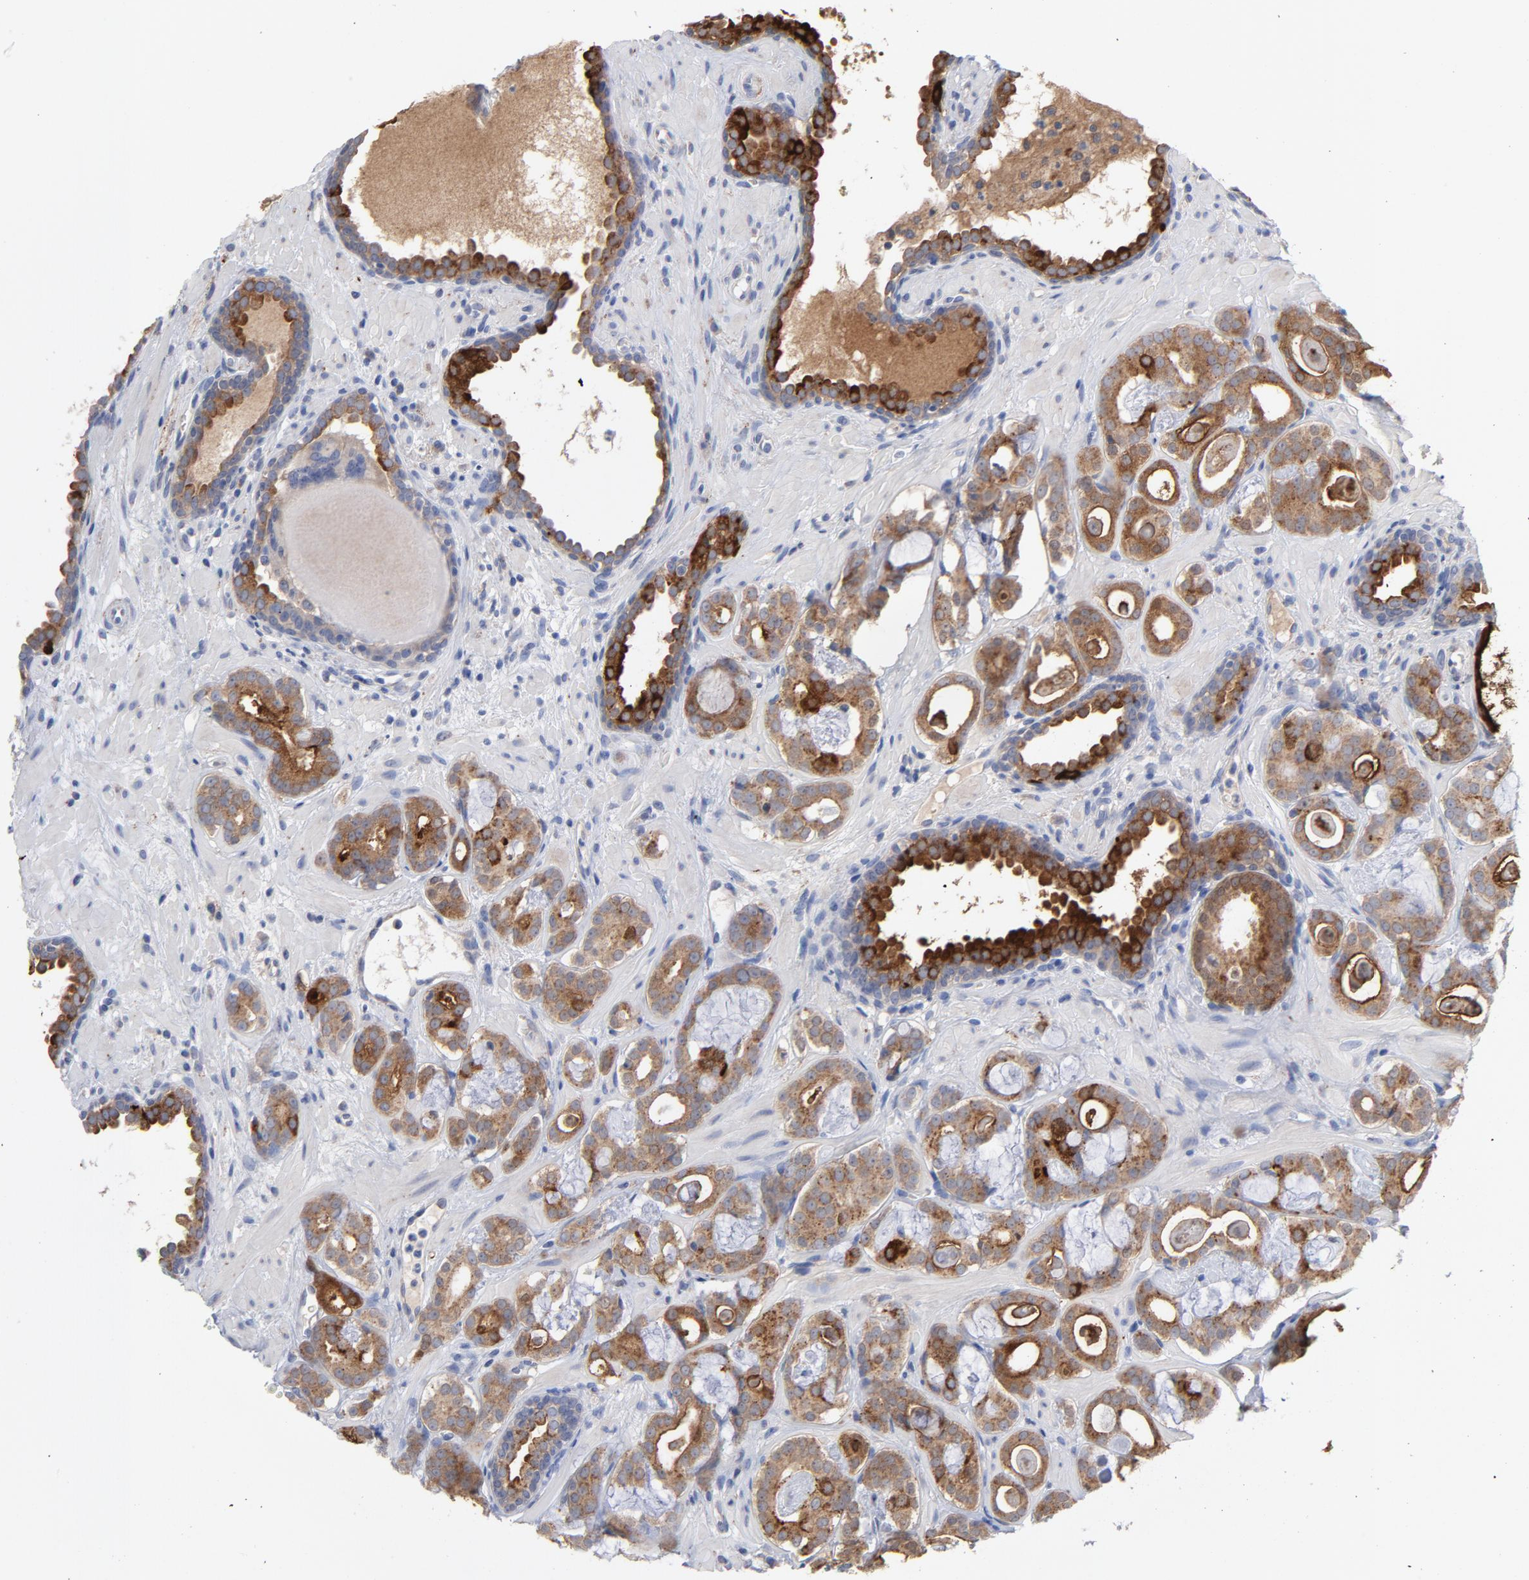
{"staining": {"intensity": "moderate", "quantity": ">75%", "location": "cytoplasmic/membranous"}, "tissue": "prostate cancer", "cell_type": "Tumor cells", "image_type": "cancer", "snomed": [{"axis": "morphology", "description": "Adenocarcinoma, Low grade"}, {"axis": "topography", "description": "Prostate"}], "caption": "This photomicrograph demonstrates IHC staining of low-grade adenocarcinoma (prostate), with medium moderate cytoplasmic/membranous positivity in approximately >75% of tumor cells.", "gene": "CPE", "patient": {"sex": "male", "age": 57}}